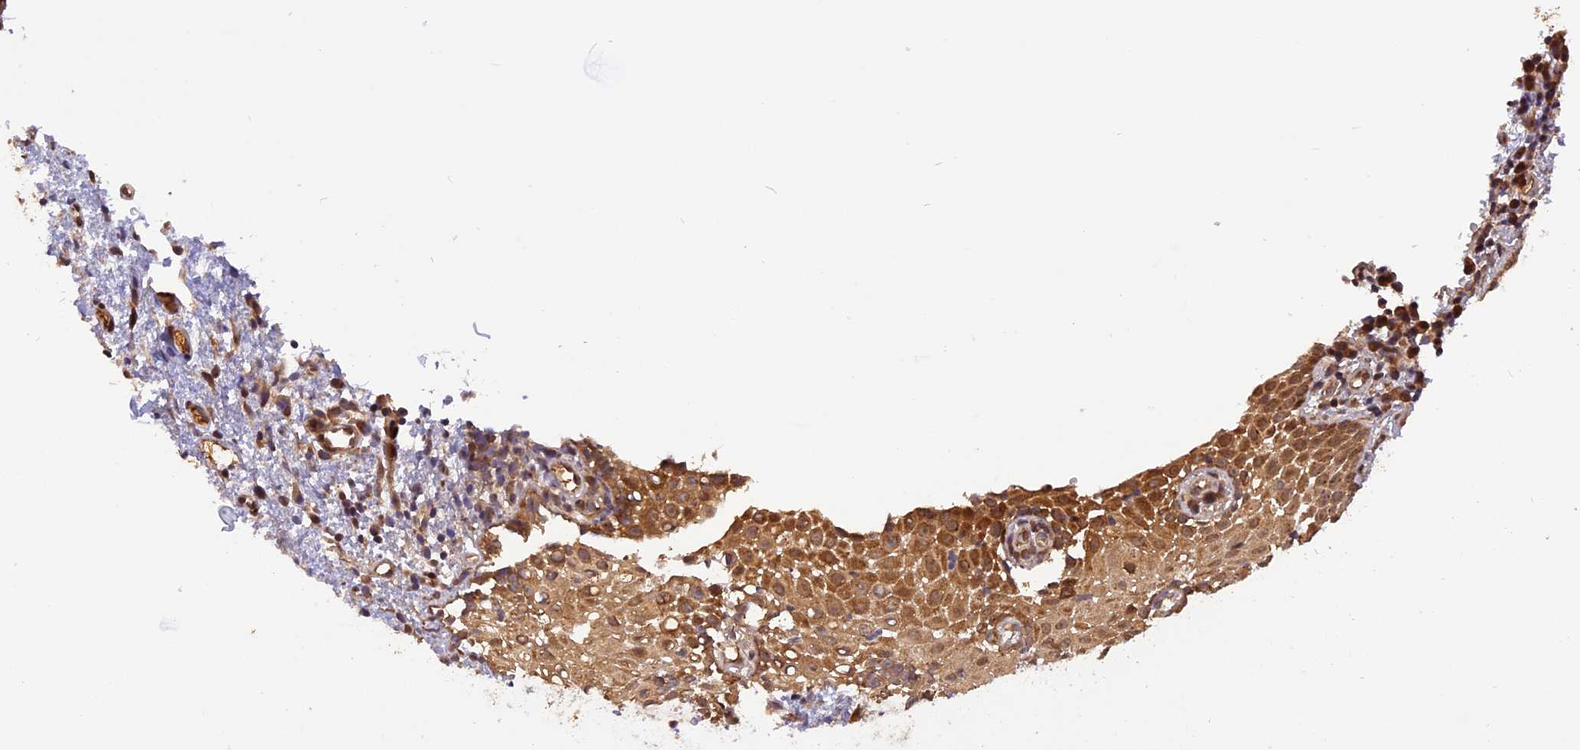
{"staining": {"intensity": "moderate", "quantity": ">75%", "location": "cytoplasmic/membranous,nuclear"}, "tissue": "oral mucosa", "cell_type": "Squamous epithelial cells", "image_type": "normal", "snomed": [{"axis": "morphology", "description": "Normal tissue, NOS"}, {"axis": "topography", "description": "Oral tissue"}], "caption": "Oral mucosa stained for a protein (brown) exhibits moderate cytoplasmic/membranous,nuclear positive positivity in about >75% of squamous epithelial cells.", "gene": "MICALL1", "patient": {"sex": "male", "age": 60}}